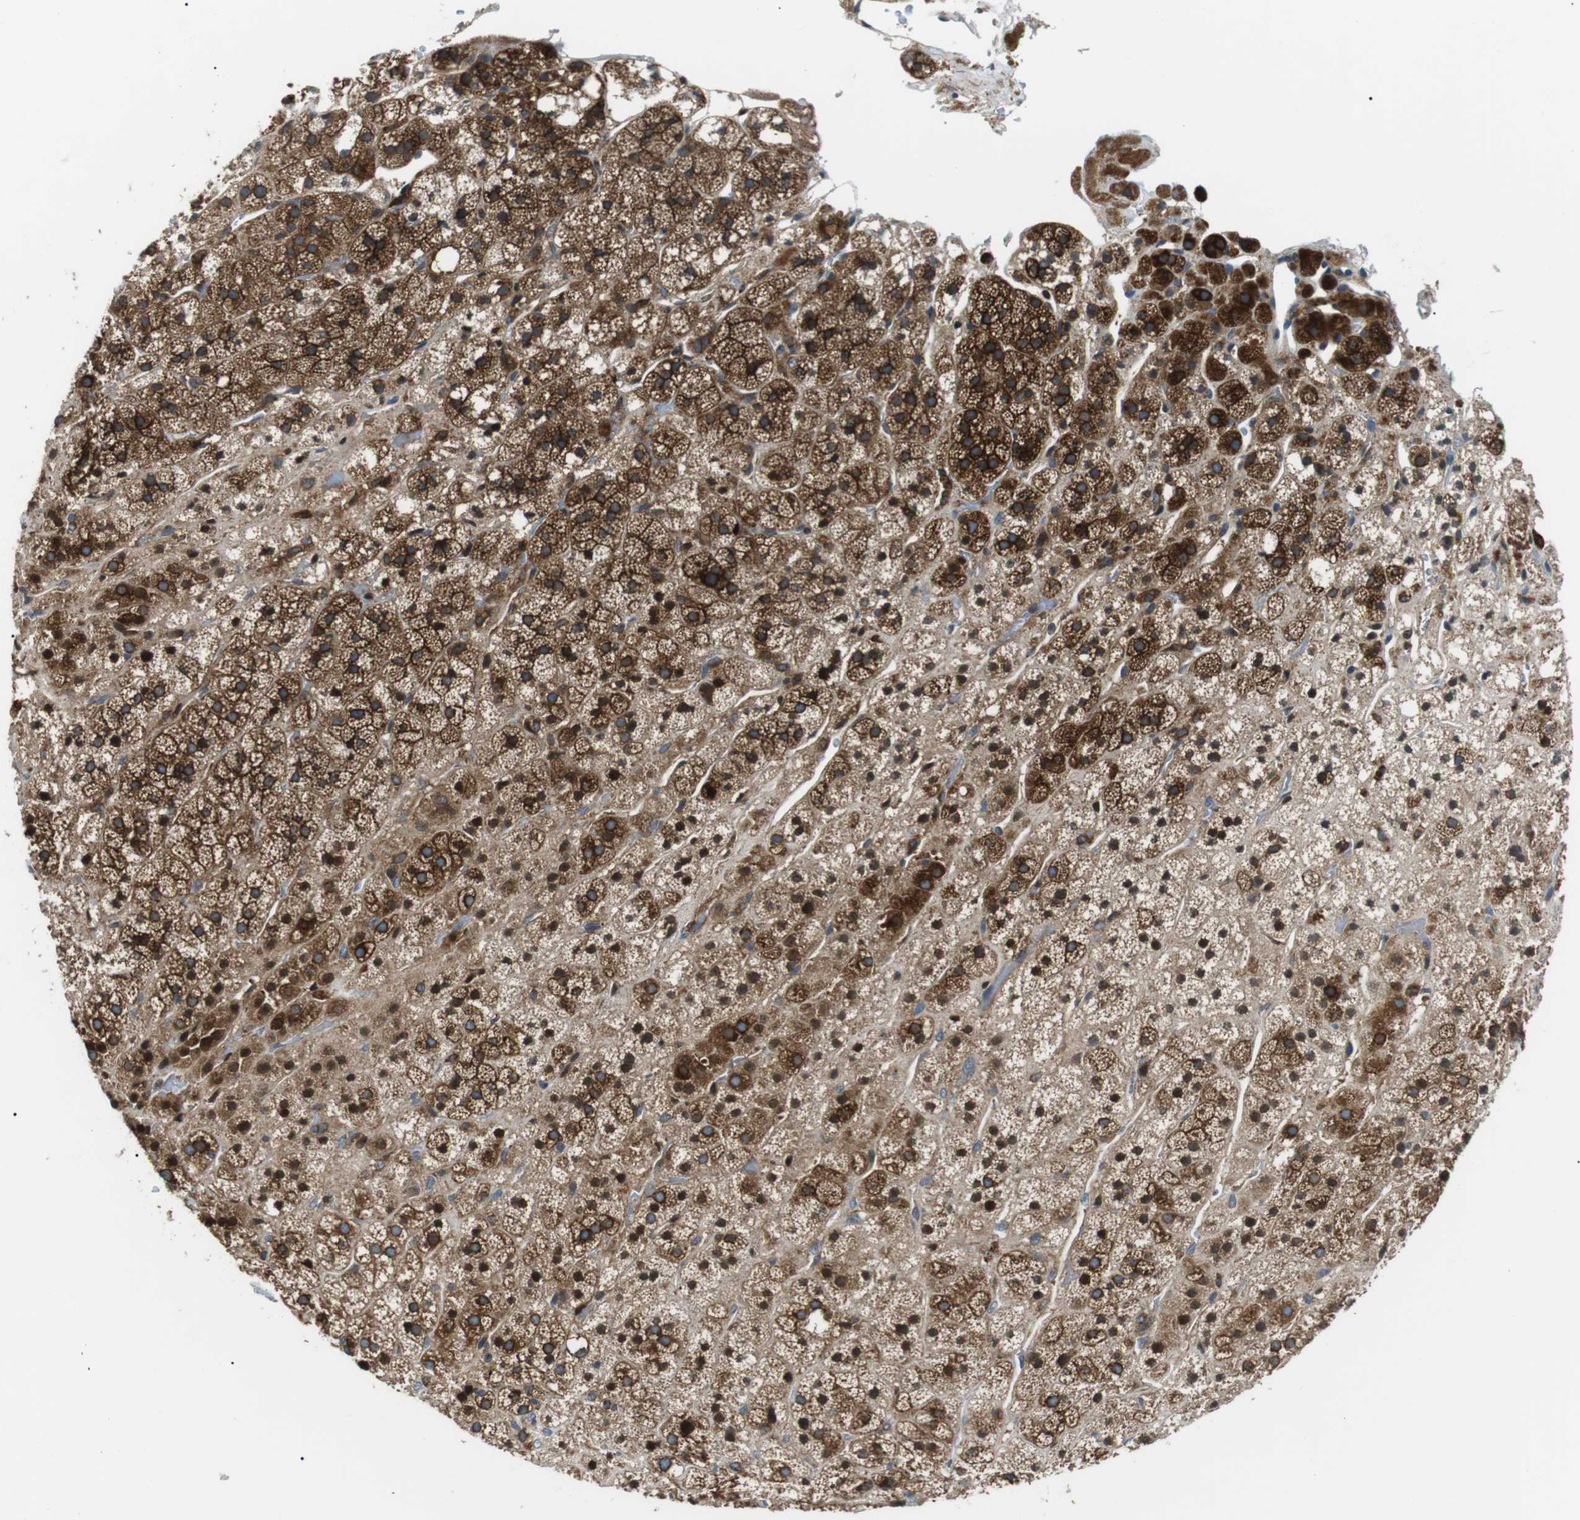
{"staining": {"intensity": "strong", "quantity": ">75%", "location": "cytoplasmic/membranous"}, "tissue": "adrenal gland", "cell_type": "Glandular cells", "image_type": "normal", "snomed": [{"axis": "morphology", "description": "Normal tissue, NOS"}, {"axis": "topography", "description": "Adrenal gland"}], "caption": "Immunohistochemical staining of unremarkable adrenal gland reveals strong cytoplasmic/membranous protein expression in approximately >75% of glandular cells. The staining is performed using DAB (3,3'-diaminobenzidine) brown chromogen to label protein expression. The nuclei are counter-stained blue using hematoxylin.", "gene": "RAB9A", "patient": {"sex": "male", "age": 56}}